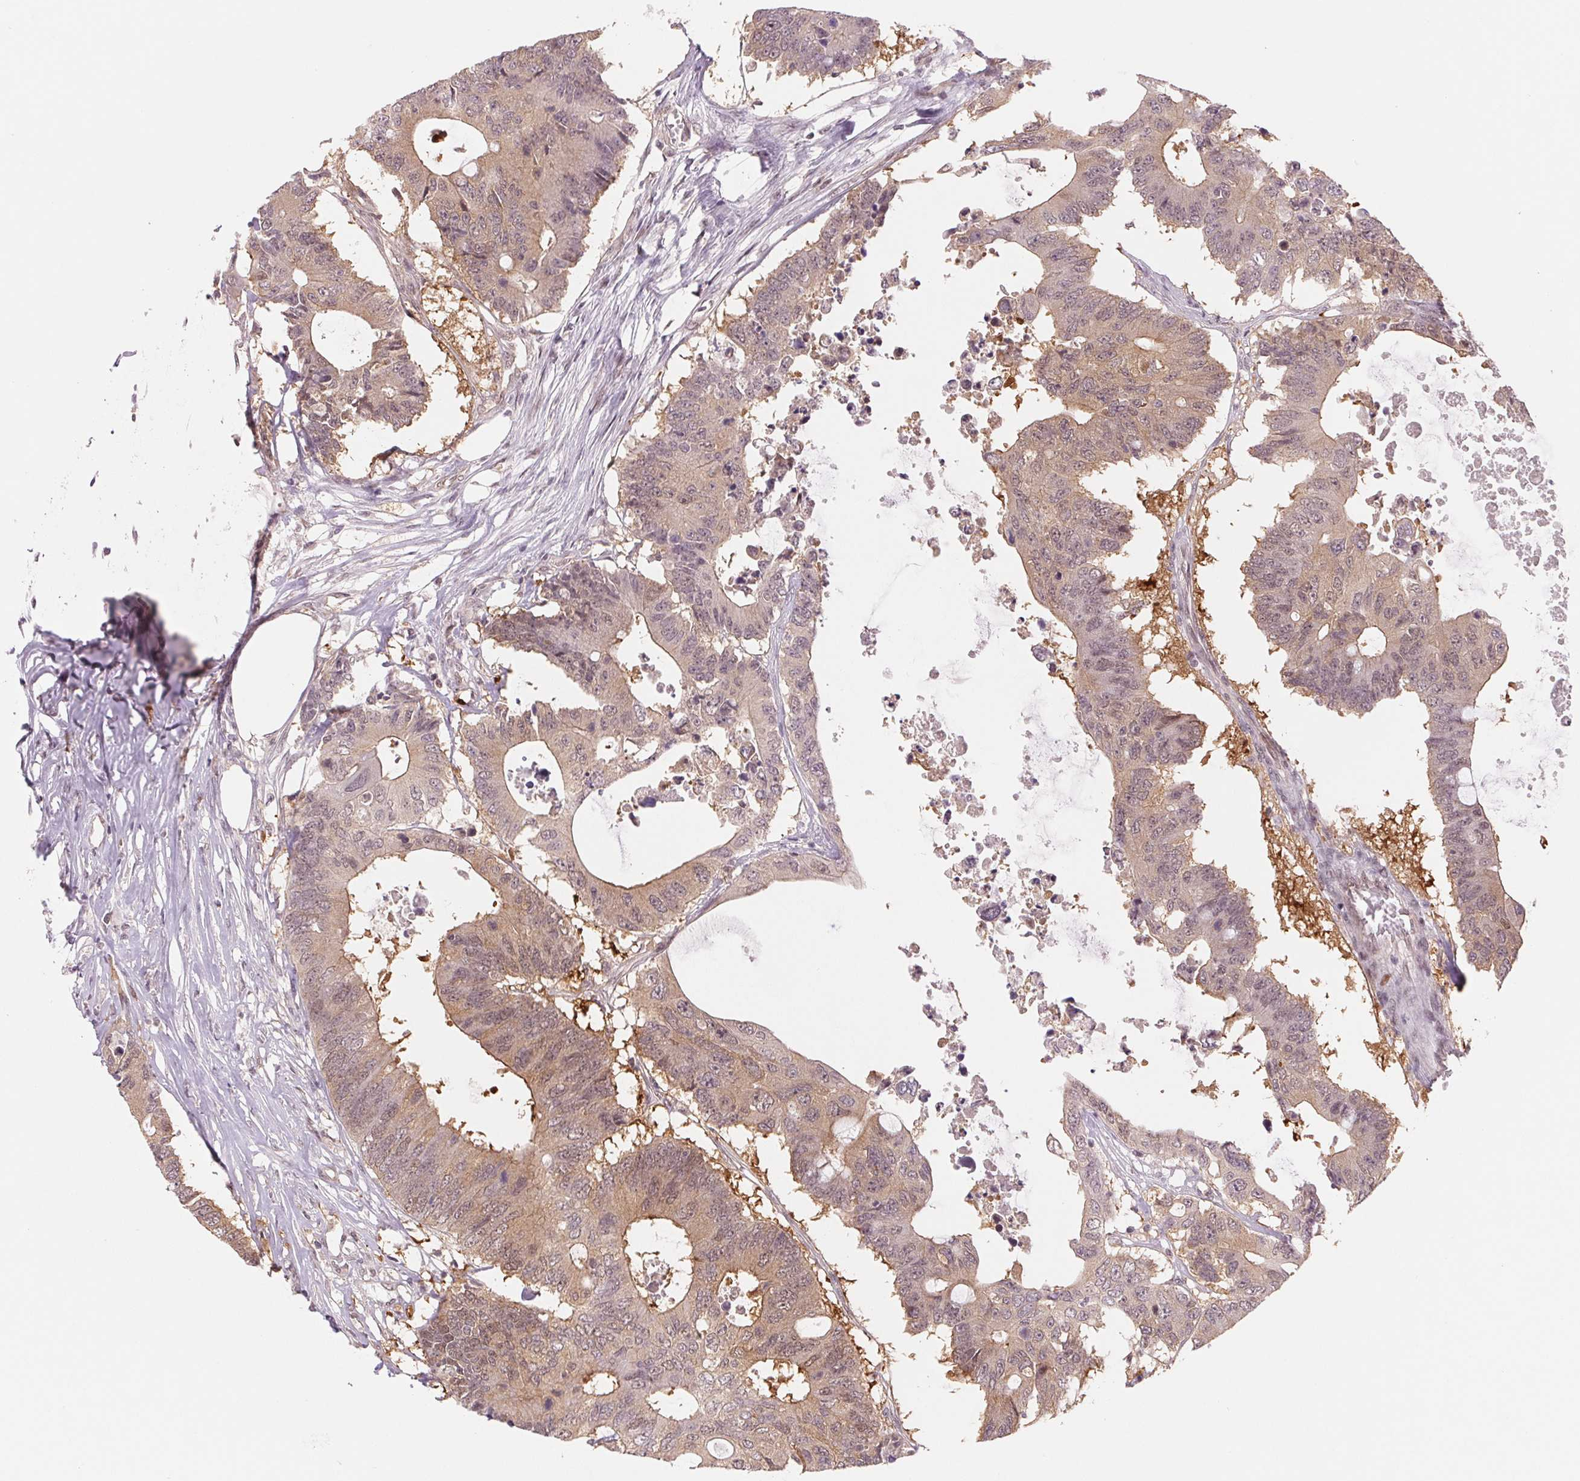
{"staining": {"intensity": "weak", "quantity": "25%-75%", "location": "cytoplasmic/membranous,nuclear"}, "tissue": "colorectal cancer", "cell_type": "Tumor cells", "image_type": "cancer", "snomed": [{"axis": "morphology", "description": "Adenocarcinoma, NOS"}, {"axis": "topography", "description": "Colon"}], "caption": "Immunohistochemistry (IHC) (DAB (3,3'-diaminobenzidine)) staining of human colorectal adenocarcinoma displays weak cytoplasmic/membranous and nuclear protein staining in about 25%-75% of tumor cells.", "gene": "DNAJB6", "patient": {"sex": "male", "age": 71}}